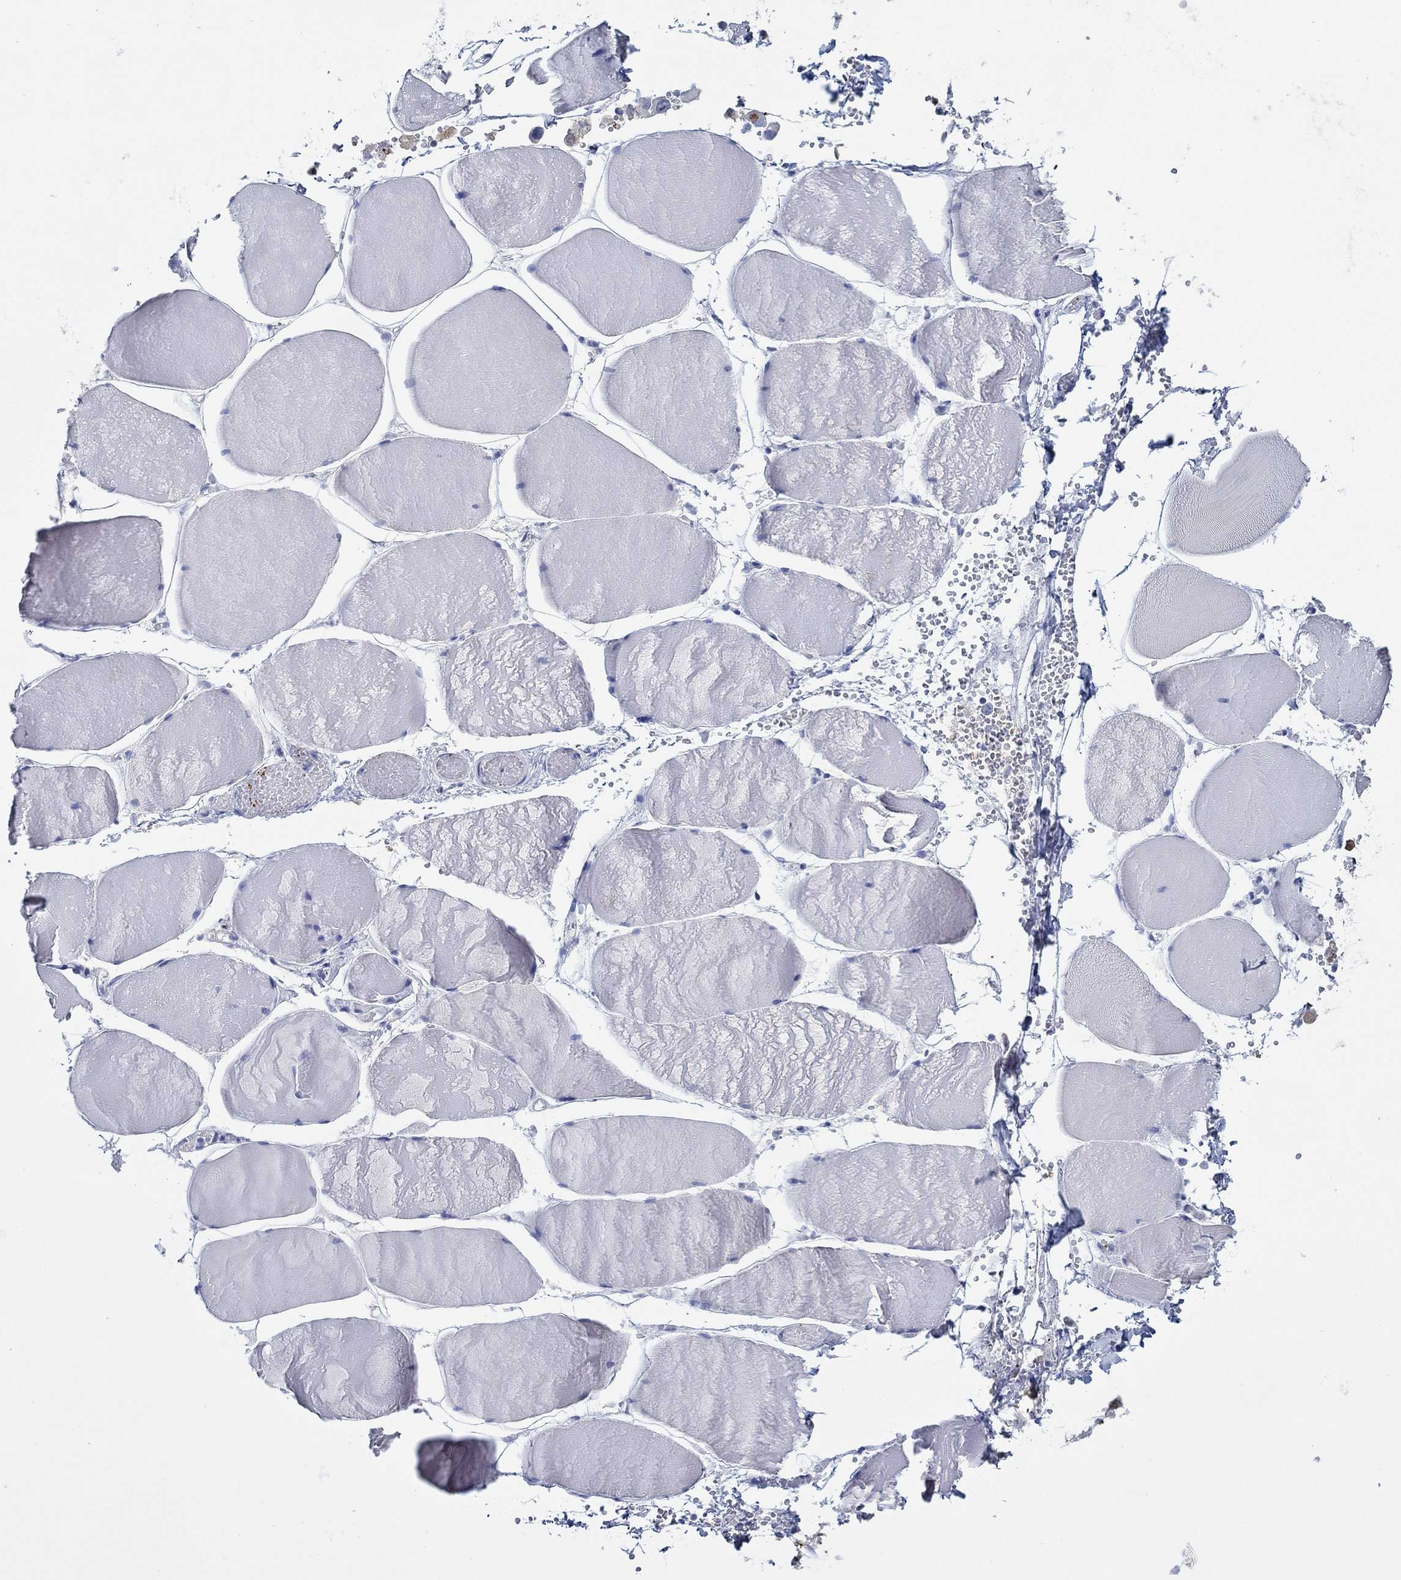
{"staining": {"intensity": "negative", "quantity": "none", "location": "none"}, "tissue": "skeletal muscle", "cell_type": "Myocytes", "image_type": "normal", "snomed": [{"axis": "morphology", "description": "Normal tissue, NOS"}, {"axis": "morphology", "description": "Malignant melanoma, Metastatic site"}, {"axis": "topography", "description": "Skeletal muscle"}], "caption": "Human skeletal muscle stained for a protein using immunohistochemistry (IHC) displays no expression in myocytes.", "gene": "SLC27A3", "patient": {"sex": "male", "age": 50}}